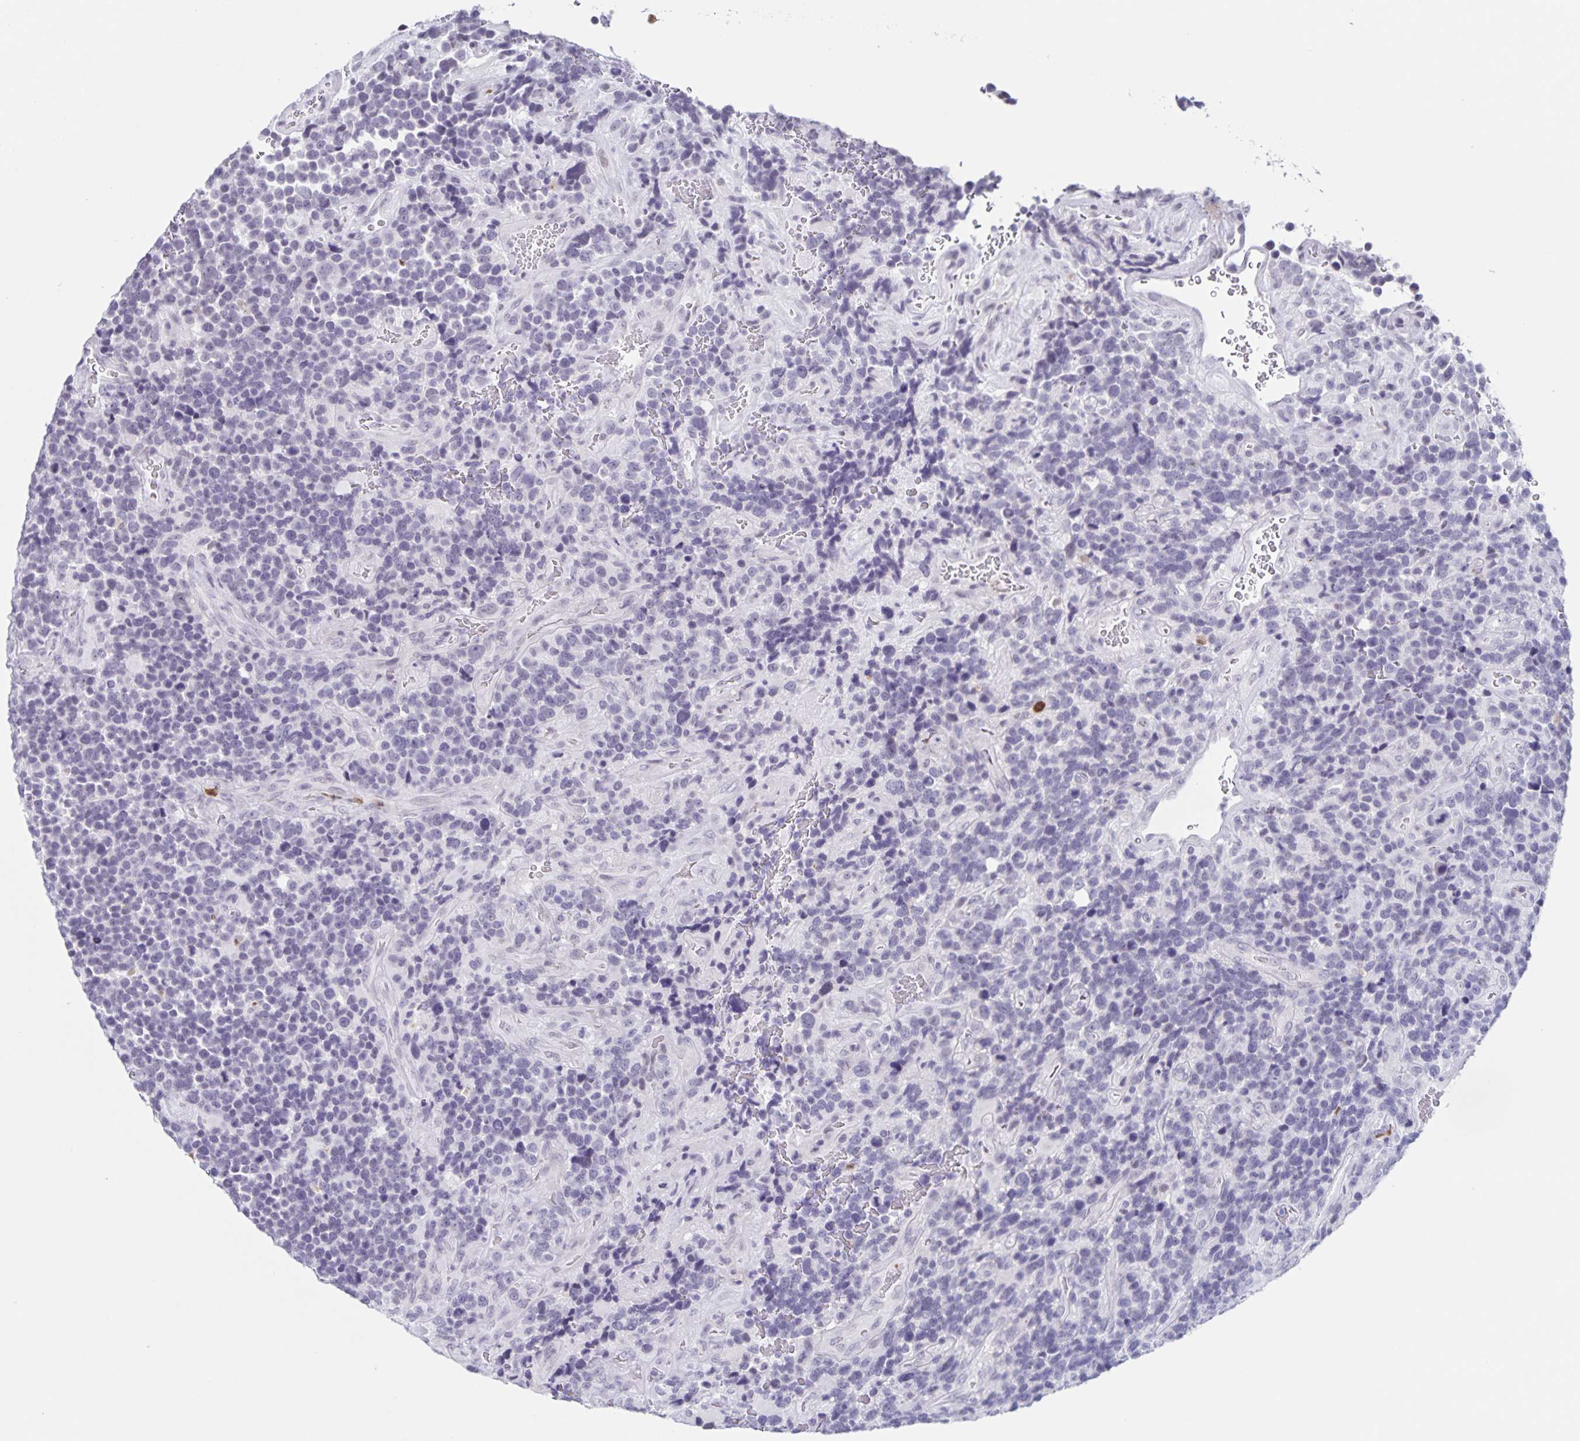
{"staining": {"intensity": "negative", "quantity": "none", "location": "none"}, "tissue": "glioma", "cell_type": "Tumor cells", "image_type": "cancer", "snomed": [{"axis": "morphology", "description": "Glioma, malignant, High grade"}, {"axis": "topography", "description": "Brain"}], "caption": "IHC image of neoplastic tissue: human glioma stained with DAB shows no significant protein expression in tumor cells. Nuclei are stained in blue.", "gene": "LCE6A", "patient": {"sex": "male", "age": 33}}